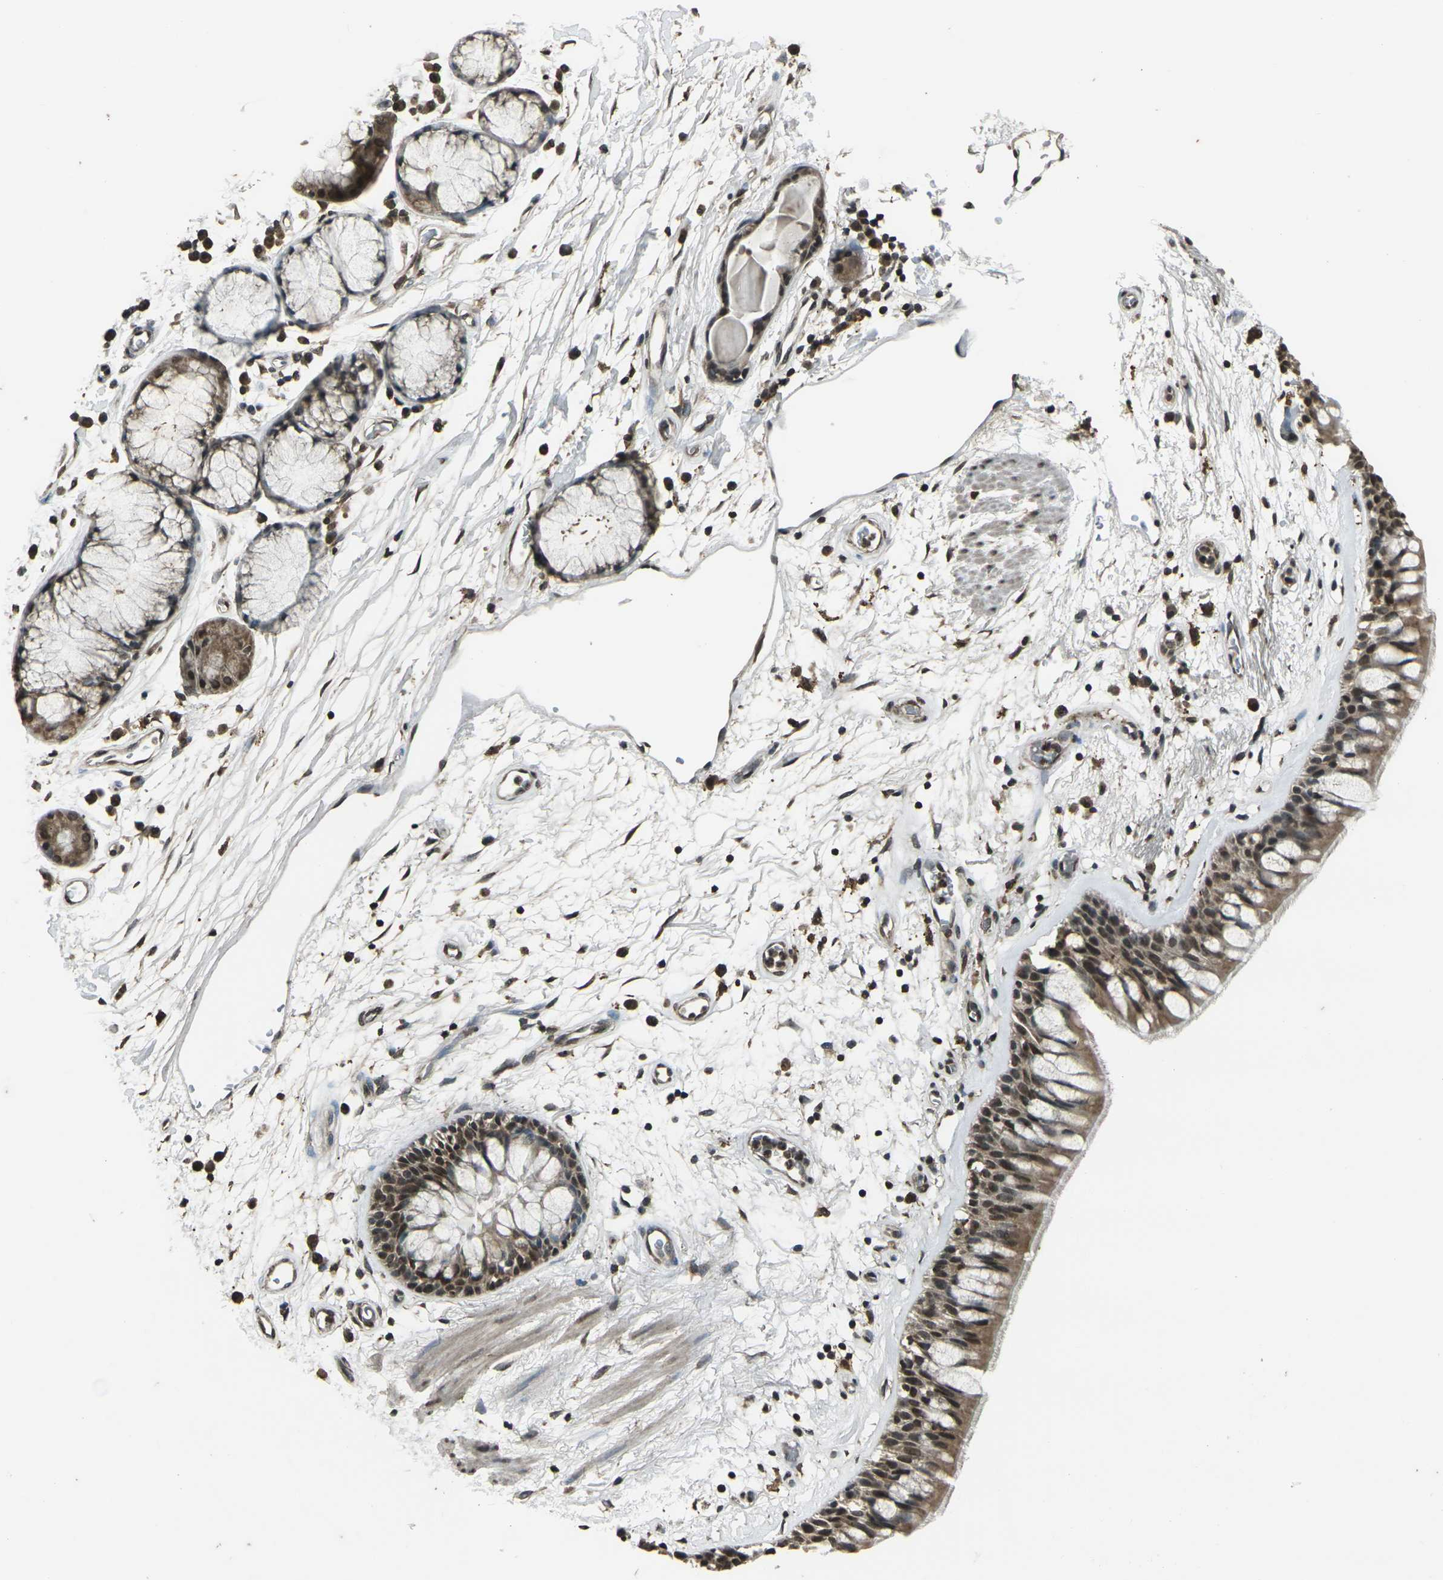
{"staining": {"intensity": "moderate", "quantity": ">75%", "location": "cytoplasmic/membranous,nuclear"}, "tissue": "bronchus", "cell_type": "Respiratory epithelial cells", "image_type": "normal", "snomed": [{"axis": "morphology", "description": "Normal tissue, NOS"}, {"axis": "morphology", "description": "Adenocarcinoma, NOS"}, {"axis": "topography", "description": "Bronchus"}, {"axis": "topography", "description": "Lung"}], "caption": "Immunohistochemistry (IHC) (DAB (3,3'-diaminobenzidine)) staining of unremarkable bronchus shows moderate cytoplasmic/membranous,nuclear protein expression in about >75% of respiratory epithelial cells.", "gene": "PRPF8", "patient": {"sex": "female", "age": 54}}